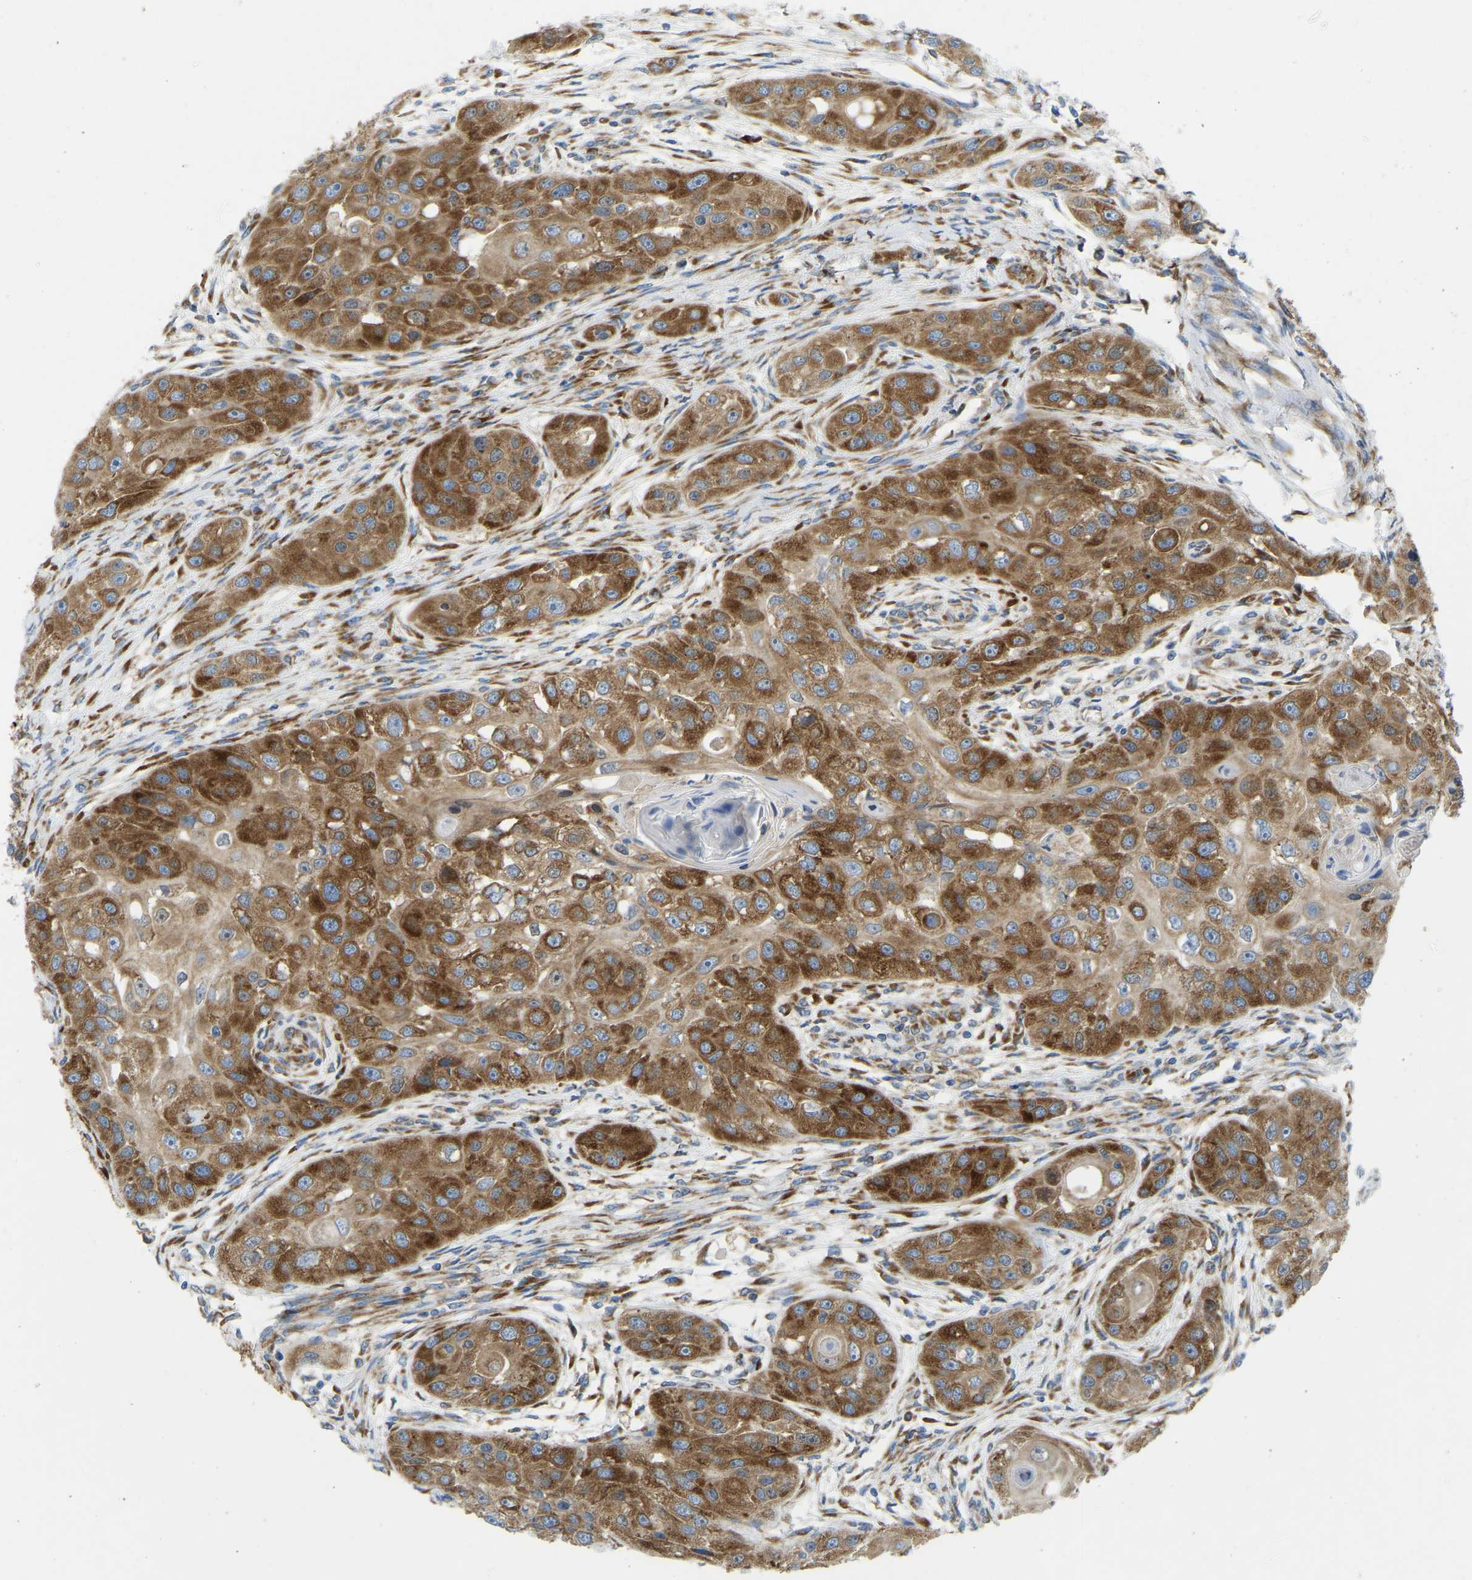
{"staining": {"intensity": "moderate", "quantity": ">75%", "location": "cytoplasmic/membranous"}, "tissue": "head and neck cancer", "cell_type": "Tumor cells", "image_type": "cancer", "snomed": [{"axis": "morphology", "description": "Normal tissue, NOS"}, {"axis": "morphology", "description": "Squamous cell carcinoma, NOS"}, {"axis": "topography", "description": "Skeletal muscle"}, {"axis": "topography", "description": "Head-Neck"}], "caption": "This image reveals IHC staining of squamous cell carcinoma (head and neck), with medium moderate cytoplasmic/membranous staining in about >75% of tumor cells.", "gene": "SND1", "patient": {"sex": "male", "age": 51}}